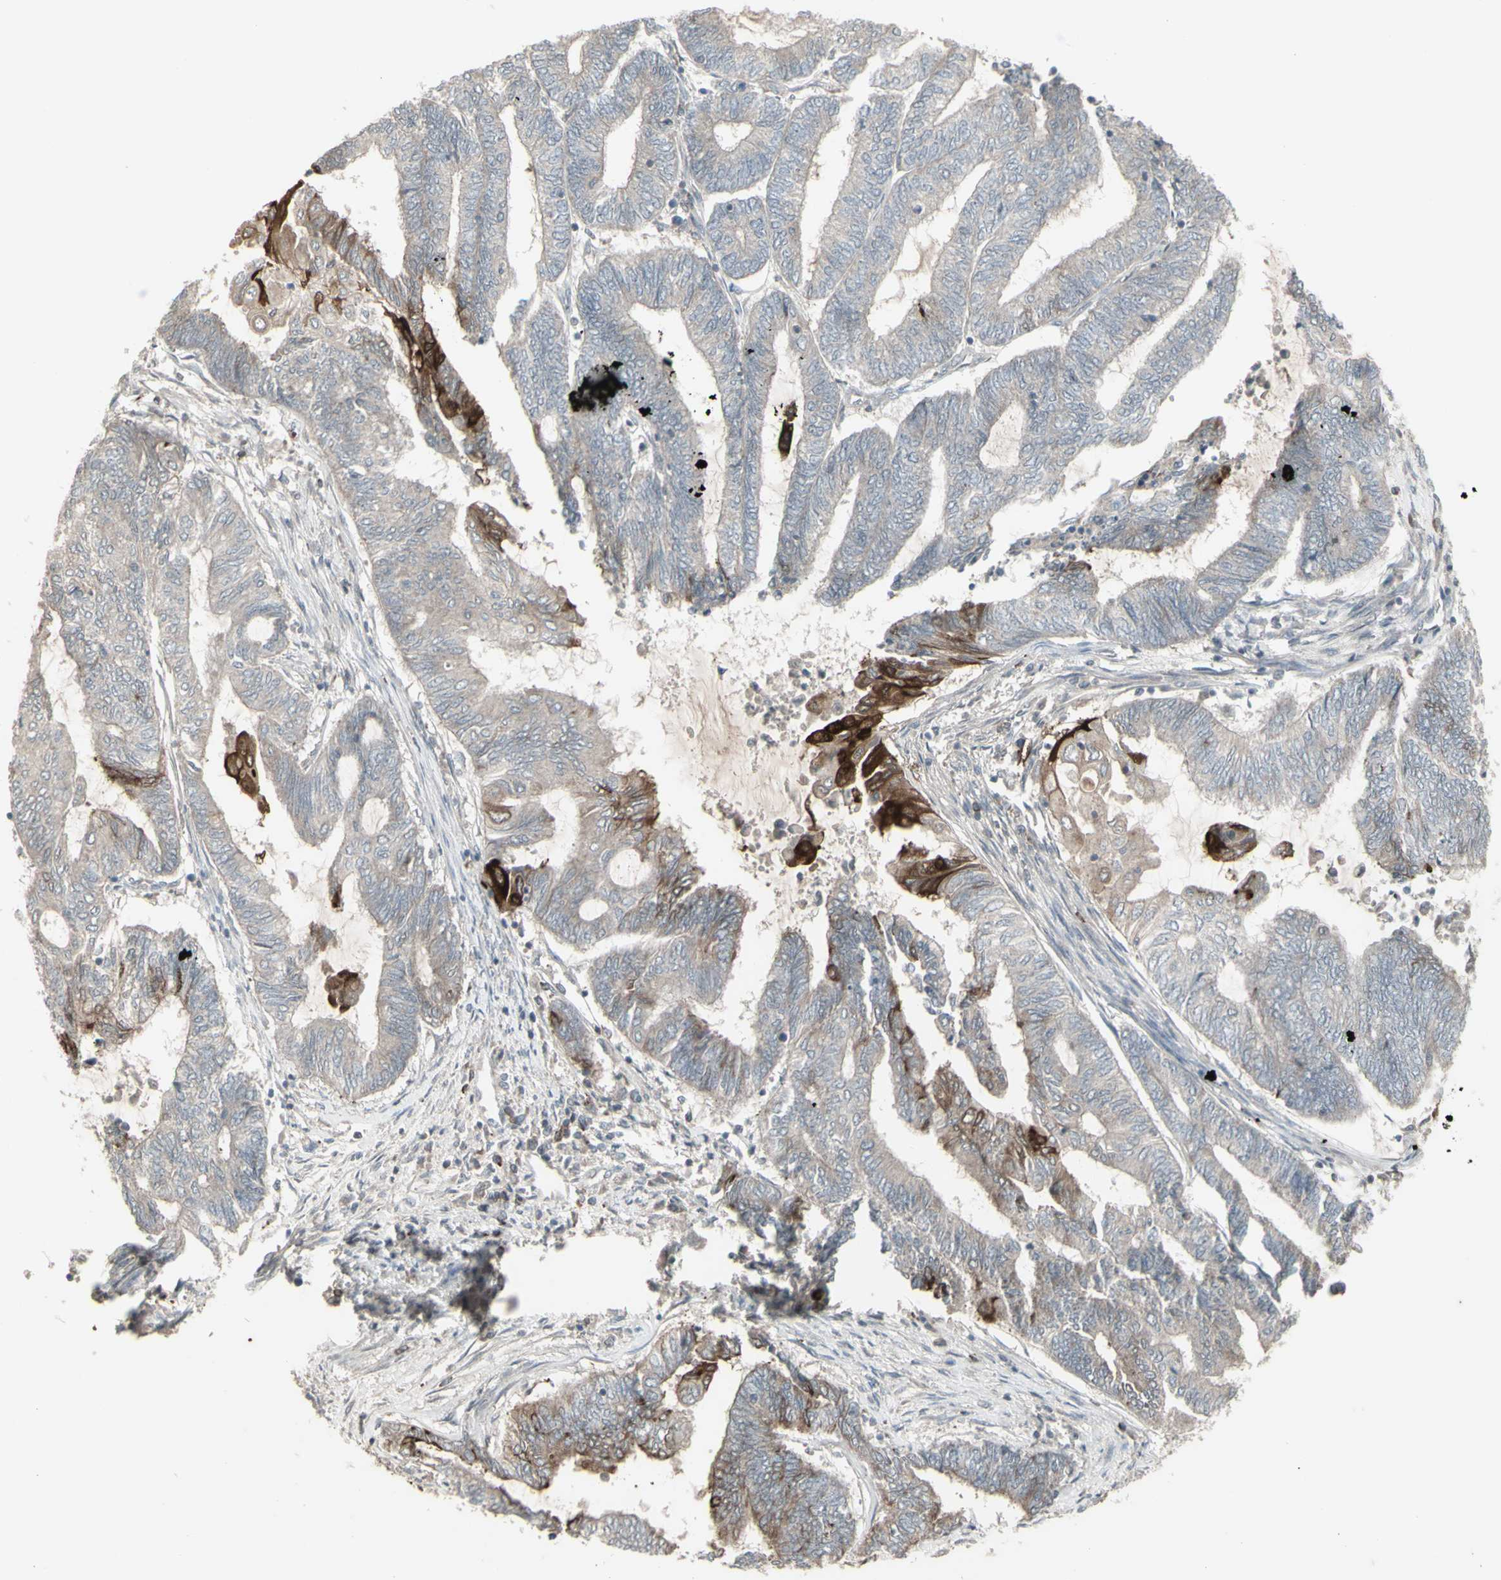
{"staining": {"intensity": "moderate", "quantity": "<25%", "location": "cytoplasmic/membranous"}, "tissue": "endometrial cancer", "cell_type": "Tumor cells", "image_type": "cancer", "snomed": [{"axis": "morphology", "description": "Adenocarcinoma, NOS"}, {"axis": "topography", "description": "Uterus"}, {"axis": "topography", "description": "Endometrium"}], "caption": "Adenocarcinoma (endometrial) stained for a protein exhibits moderate cytoplasmic/membranous positivity in tumor cells. Nuclei are stained in blue.", "gene": "CSK", "patient": {"sex": "female", "age": 70}}